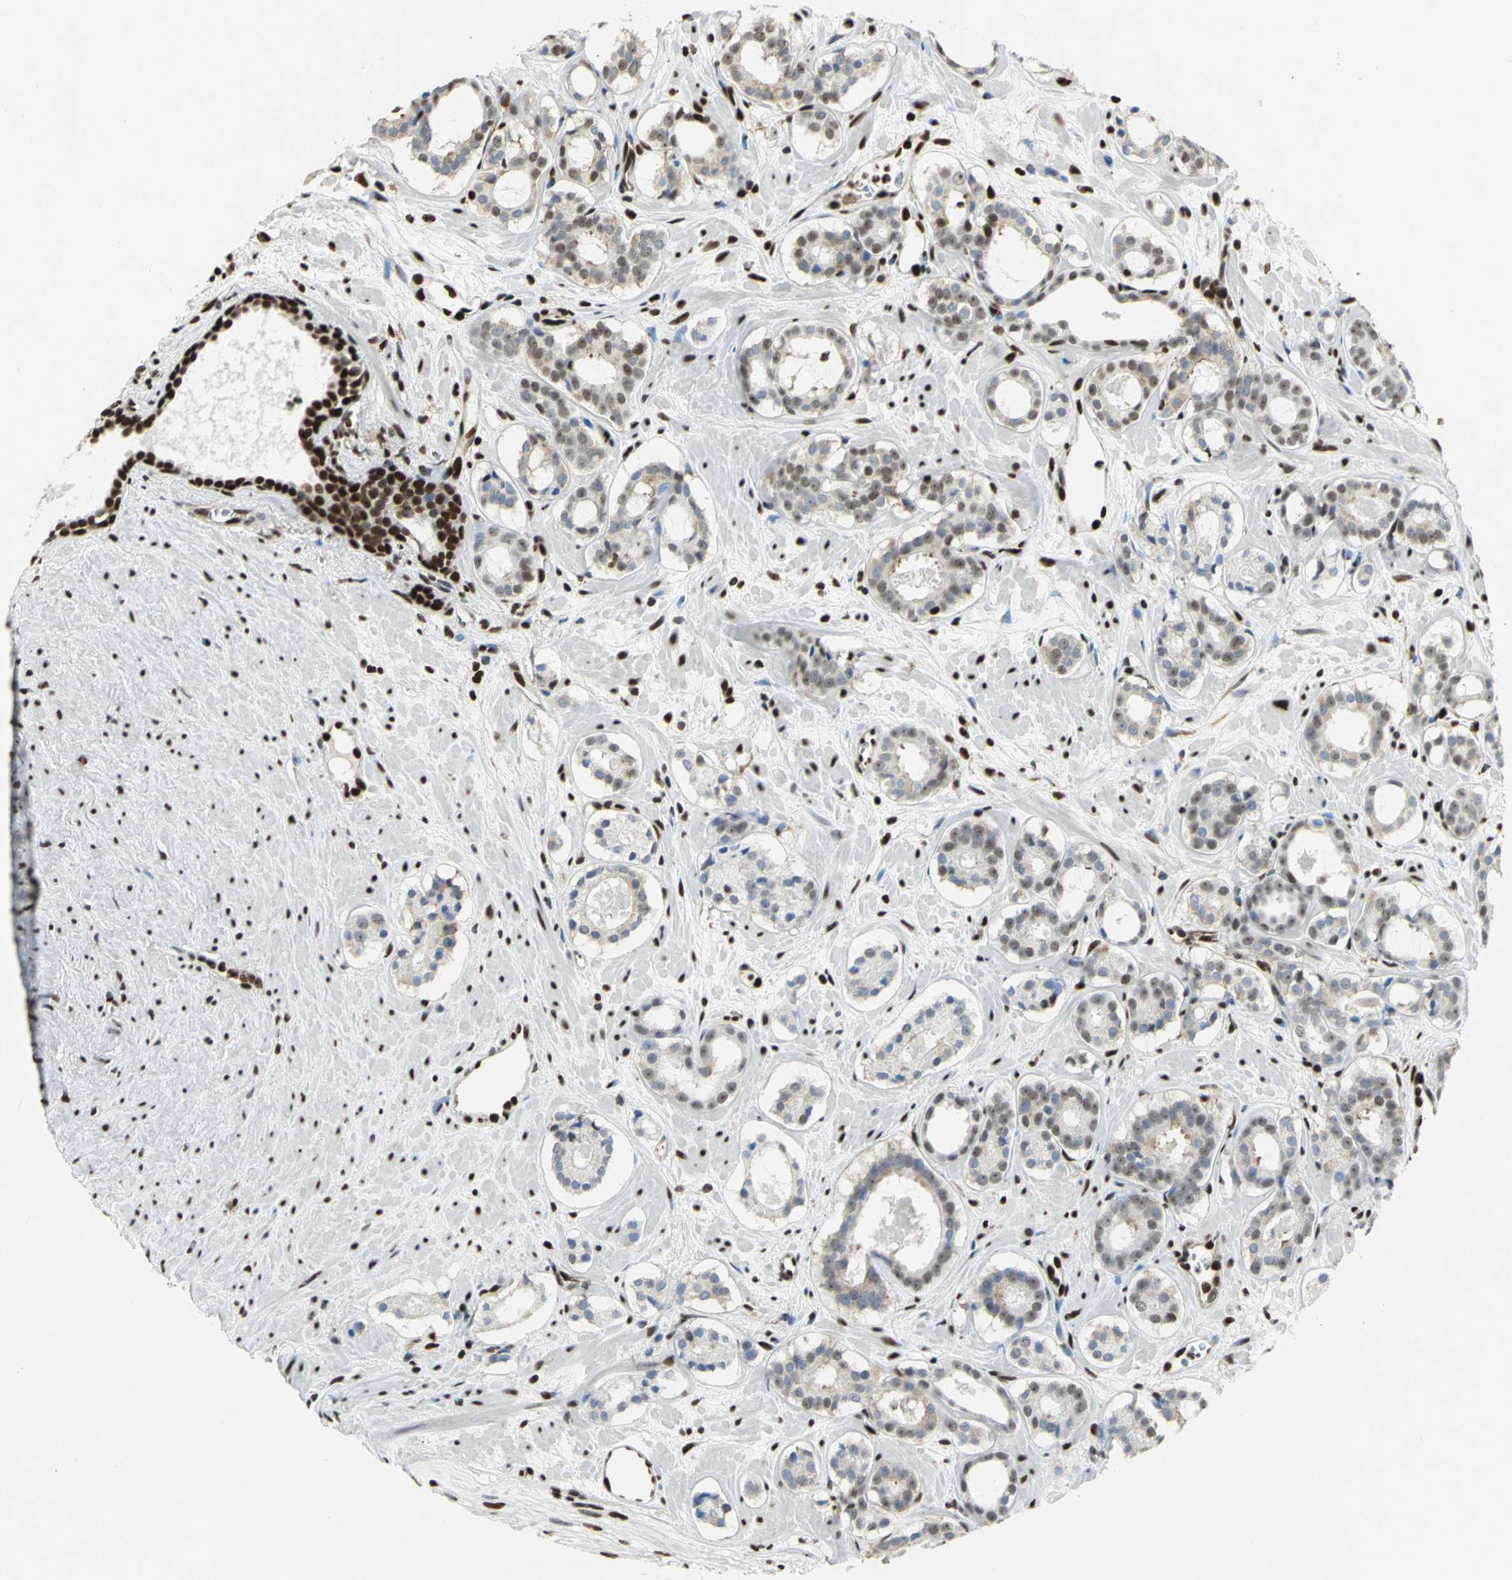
{"staining": {"intensity": "moderate", "quantity": "25%-75%", "location": "cytoplasmic/membranous,nuclear"}, "tissue": "prostate cancer", "cell_type": "Tumor cells", "image_type": "cancer", "snomed": [{"axis": "morphology", "description": "Adenocarcinoma, Low grade"}, {"axis": "topography", "description": "Prostate"}], "caption": "This photomicrograph displays prostate cancer stained with immunohistochemistry (IHC) to label a protein in brown. The cytoplasmic/membranous and nuclear of tumor cells show moderate positivity for the protein. Nuclei are counter-stained blue.", "gene": "HMGB1", "patient": {"sex": "male", "age": 57}}